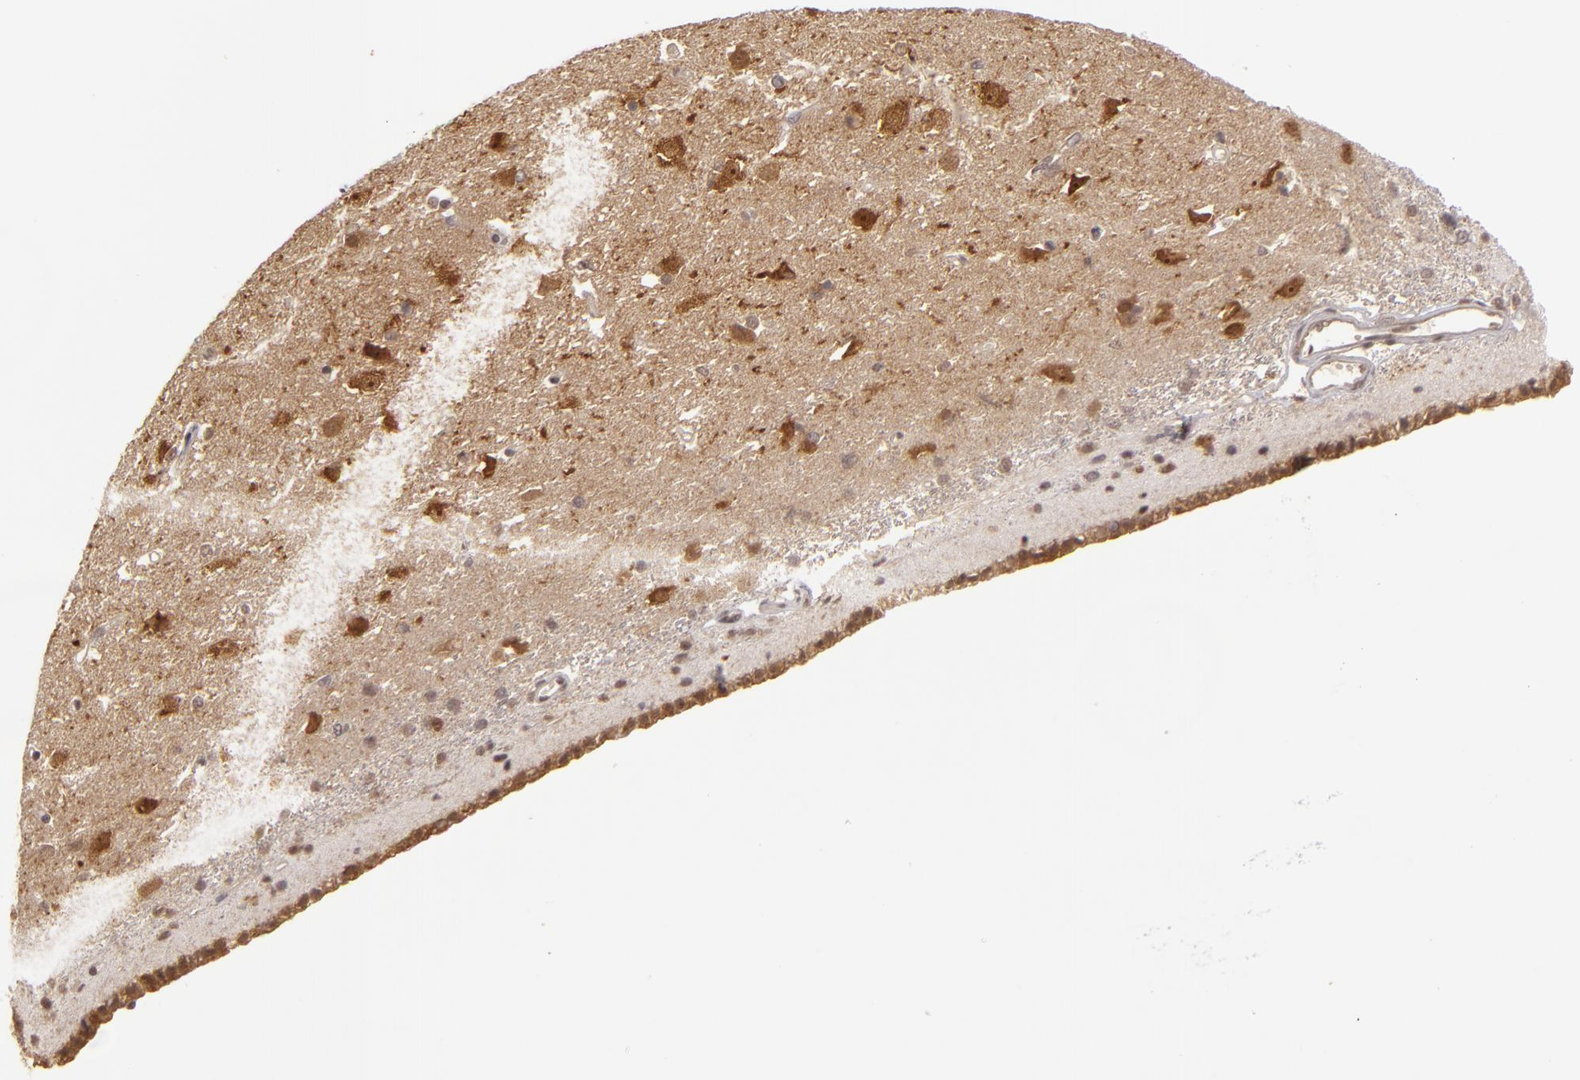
{"staining": {"intensity": "weak", "quantity": "25%-75%", "location": "cytoplasmic/membranous"}, "tissue": "caudate", "cell_type": "Glial cells", "image_type": "normal", "snomed": [{"axis": "morphology", "description": "Normal tissue, NOS"}, {"axis": "topography", "description": "Lateral ventricle wall"}], "caption": "Immunohistochemistry image of unremarkable caudate stained for a protein (brown), which shows low levels of weak cytoplasmic/membranous positivity in about 25%-75% of glial cells.", "gene": "MAPK3", "patient": {"sex": "female", "age": 19}}